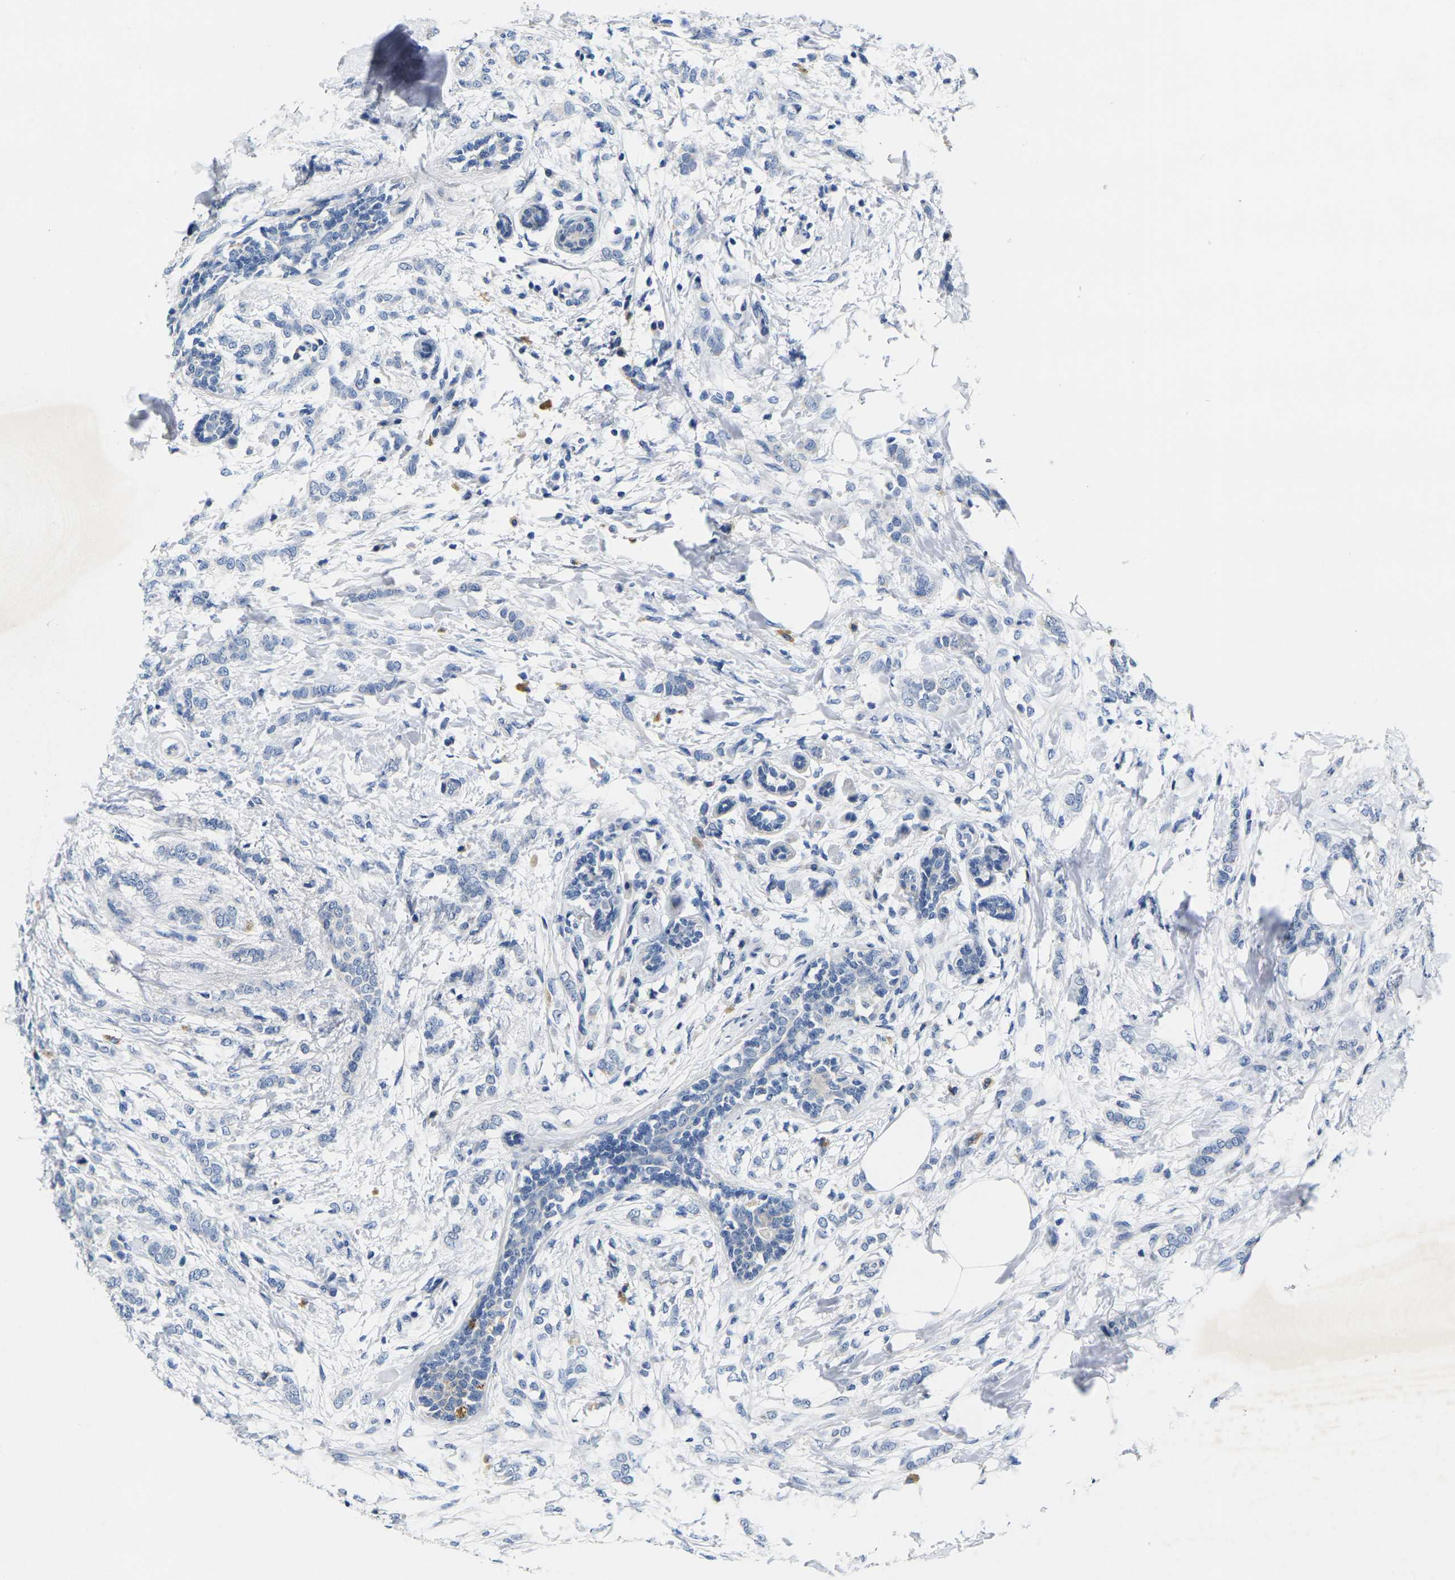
{"staining": {"intensity": "negative", "quantity": "none", "location": "none"}, "tissue": "breast cancer", "cell_type": "Tumor cells", "image_type": "cancer", "snomed": [{"axis": "morphology", "description": "Lobular carcinoma, in situ"}, {"axis": "morphology", "description": "Lobular carcinoma"}, {"axis": "topography", "description": "Breast"}], "caption": "A micrograph of breast cancer stained for a protein shows no brown staining in tumor cells.", "gene": "NOCT", "patient": {"sex": "female", "age": 41}}